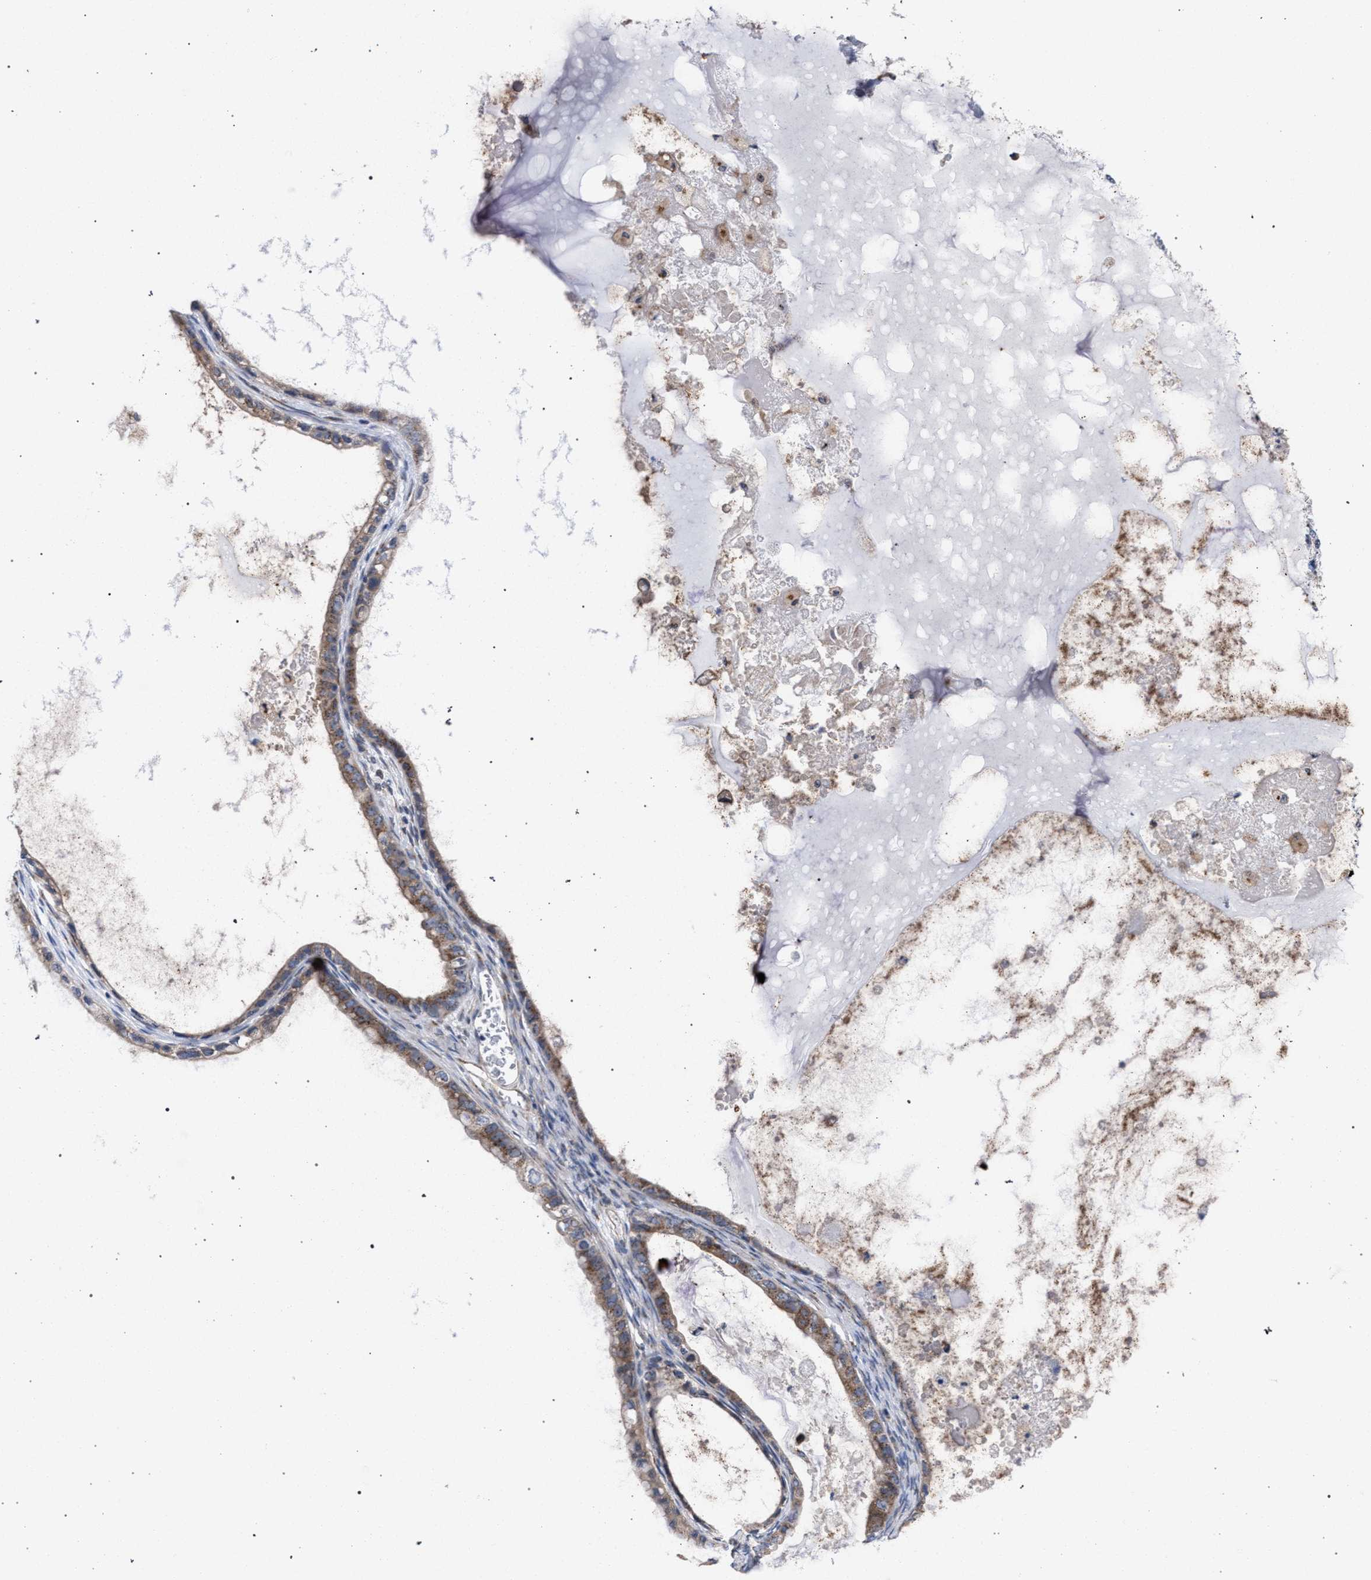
{"staining": {"intensity": "weak", "quantity": ">75%", "location": "cytoplasmic/membranous"}, "tissue": "ovarian cancer", "cell_type": "Tumor cells", "image_type": "cancer", "snomed": [{"axis": "morphology", "description": "Cystadenocarcinoma, mucinous, NOS"}, {"axis": "topography", "description": "Ovary"}], "caption": "The immunohistochemical stain shows weak cytoplasmic/membranous positivity in tumor cells of ovarian cancer (mucinous cystadenocarcinoma) tissue.", "gene": "GOLGA2", "patient": {"sex": "female", "age": 80}}